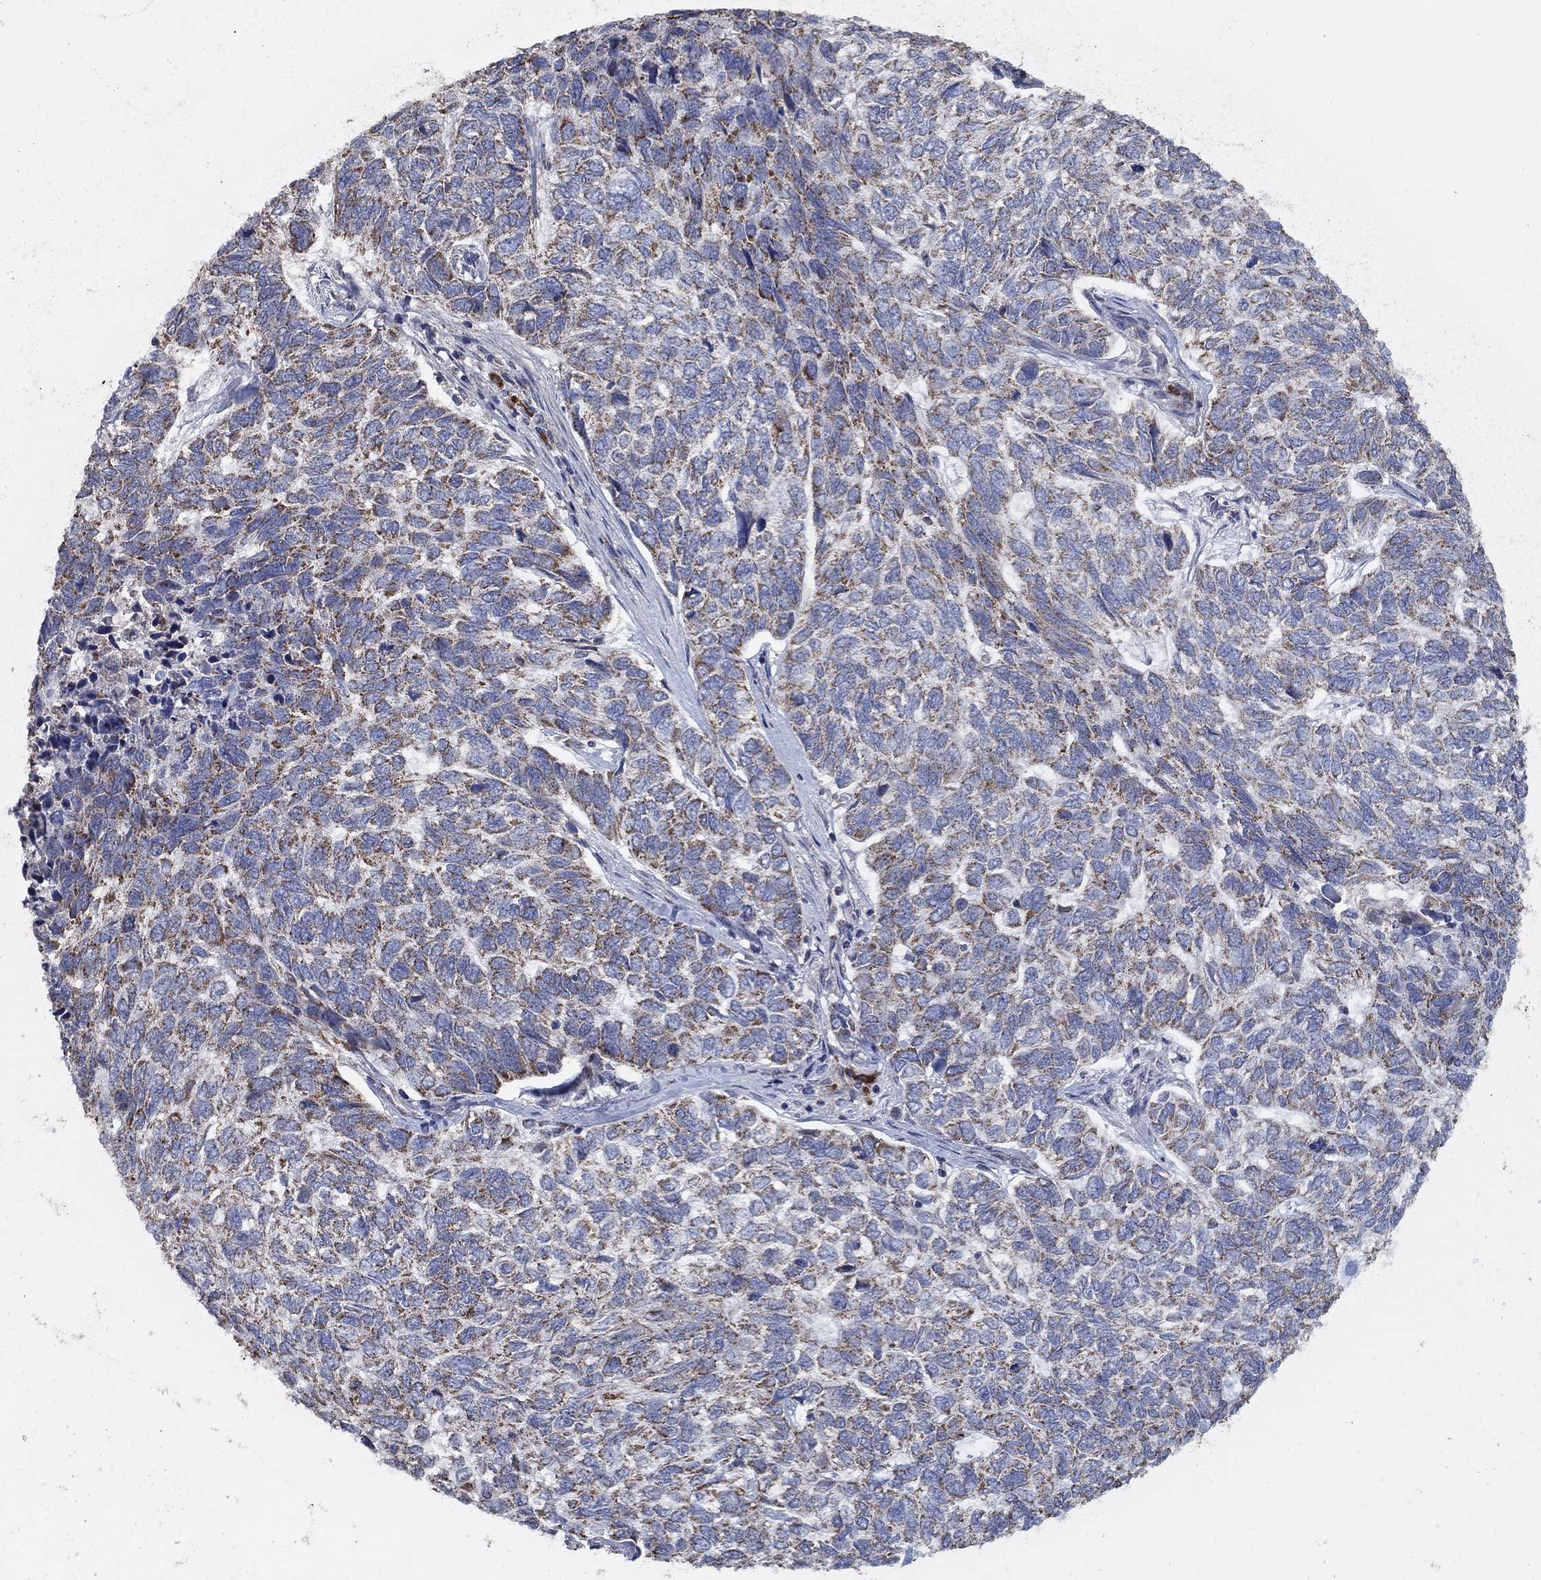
{"staining": {"intensity": "moderate", "quantity": "25%-75%", "location": "cytoplasmic/membranous"}, "tissue": "skin cancer", "cell_type": "Tumor cells", "image_type": "cancer", "snomed": [{"axis": "morphology", "description": "Basal cell carcinoma"}, {"axis": "topography", "description": "Skin"}], "caption": "Immunohistochemistry (DAB) staining of human skin cancer (basal cell carcinoma) displays moderate cytoplasmic/membranous protein staining in approximately 25%-75% of tumor cells.", "gene": "HID1", "patient": {"sex": "female", "age": 65}}